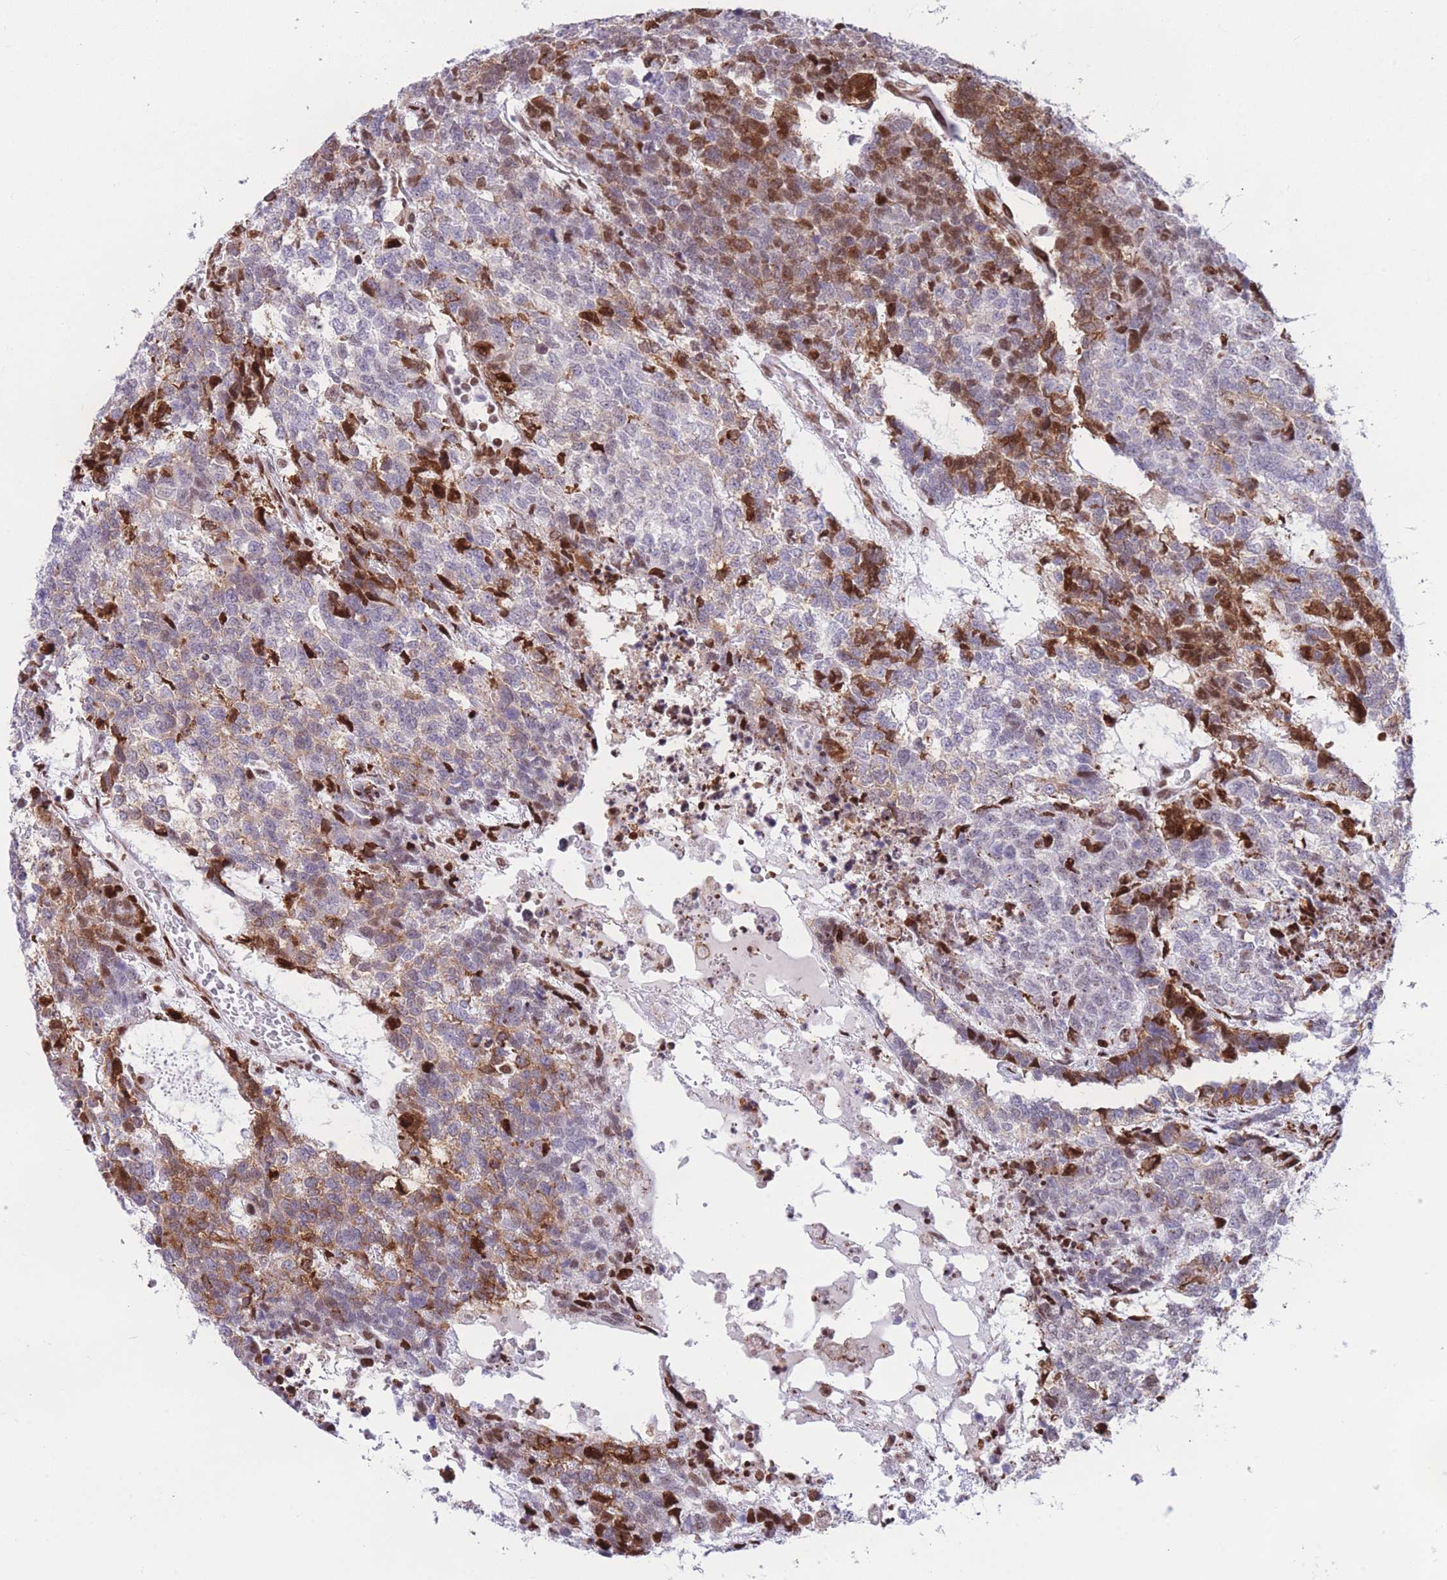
{"staining": {"intensity": "moderate", "quantity": "25%-75%", "location": "cytoplasmic/membranous,nuclear"}, "tissue": "testis cancer", "cell_type": "Tumor cells", "image_type": "cancer", "snomed": [{"axis": "morphology", "description": "Carcinoma, Embryonal, NOS"}, {"axis": "topography", "description": "Testis"}], "caption": "The image shows staining of testis embryonal carcinoma, revealing moderate cytoplasmic/membranous and nuclear protein positivity (brown color) within tumor cells.", "gene": "DNAJC3", "patient": {"sex": "male", "age": 23}}